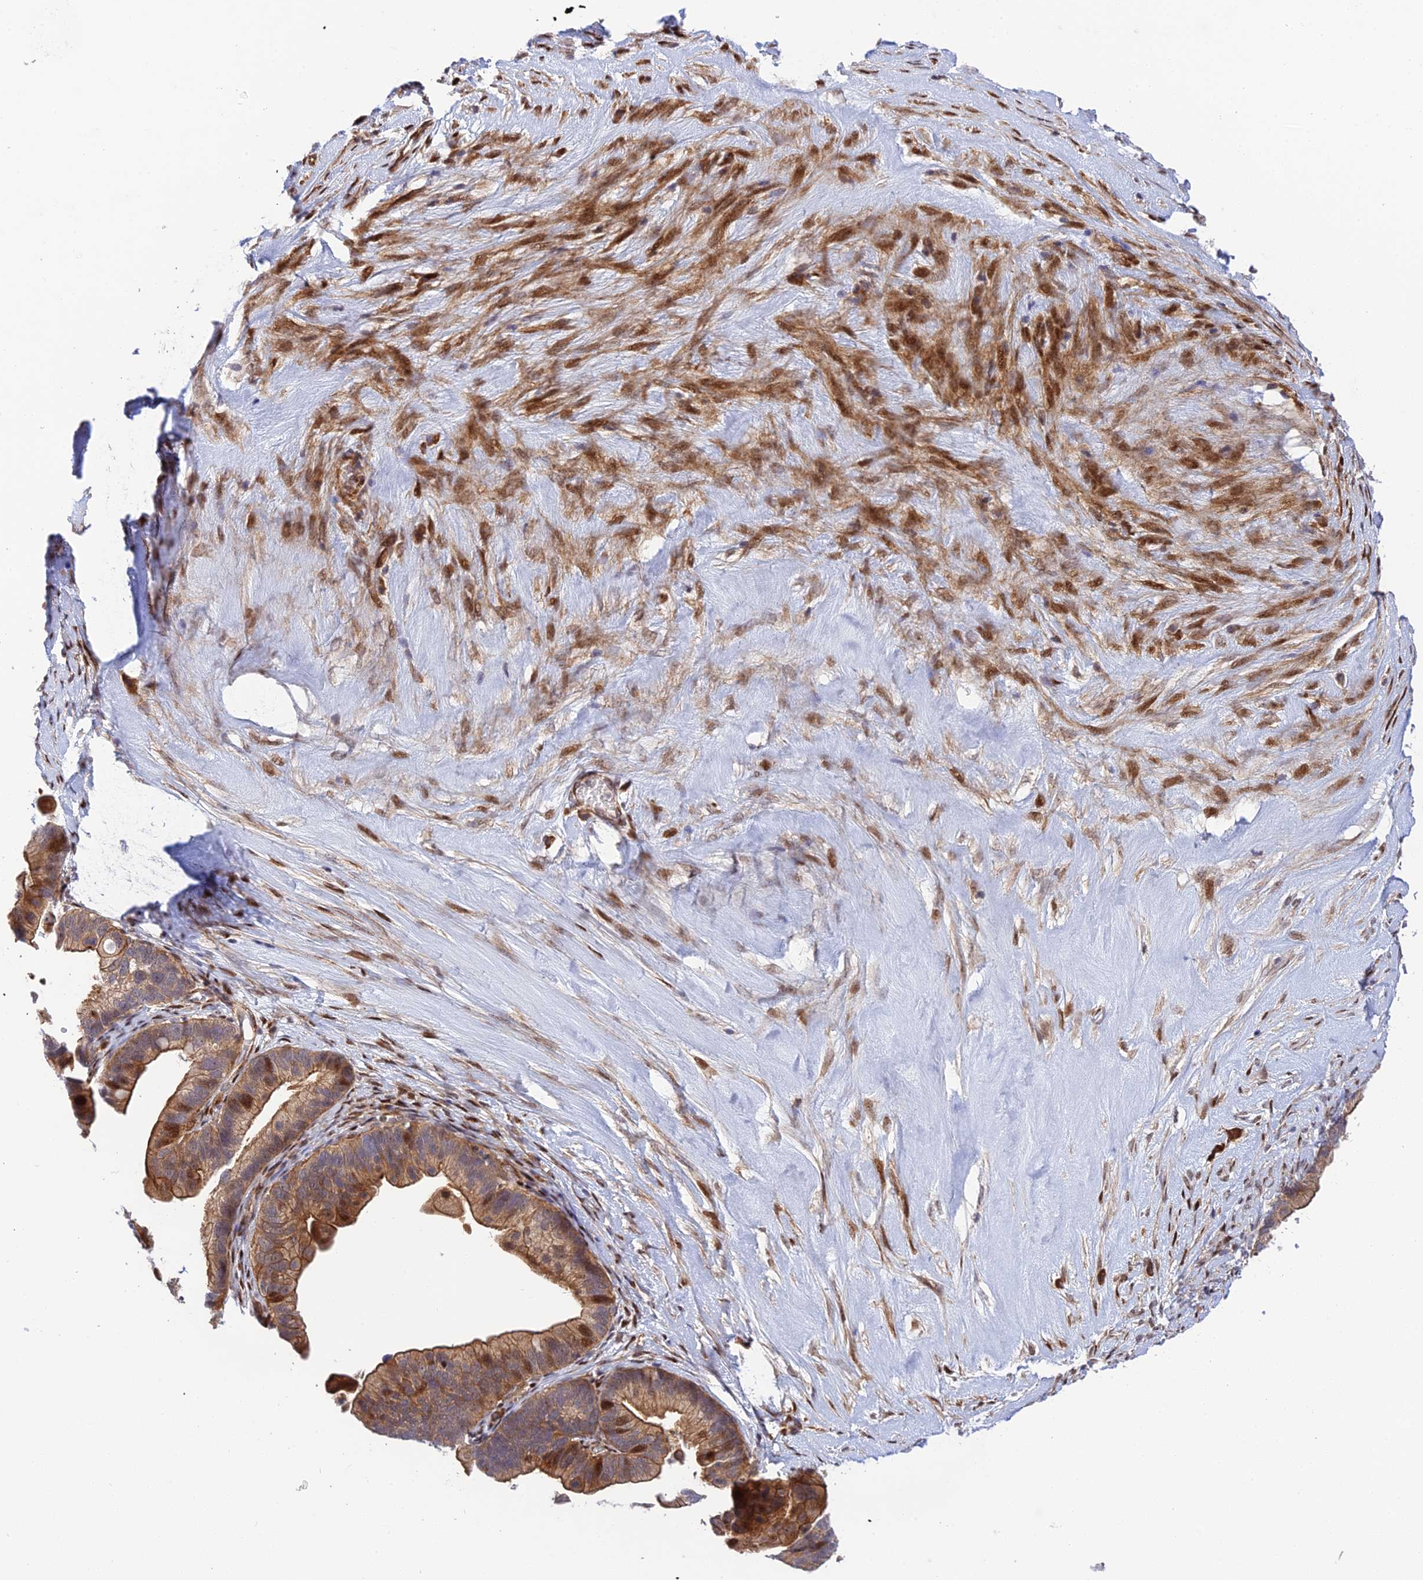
{"staining": {"intensity": "moderate", "quantity": ">75%", "location": "cytoplasmic/membranous,nuclear"}, "tissue": "ovarian cancer", "cell_type": "Tumor cells", "image_type": "cancer", "snomed": [{"axis": "morphology", "description": "Cystadenocarcinoma, serous, NOS"}, {"axis": "topography", "description": "Ovary"}], "caption": "The photomicrograph displays a brown stain indicating the presence of a protein in the cytoplasmic/membranous and nuclear of tumor cells in serous cystadenocarcinoma (ovarian).", "gene": "ZNF584", "patient": {"sex": "female", "age": 56}}